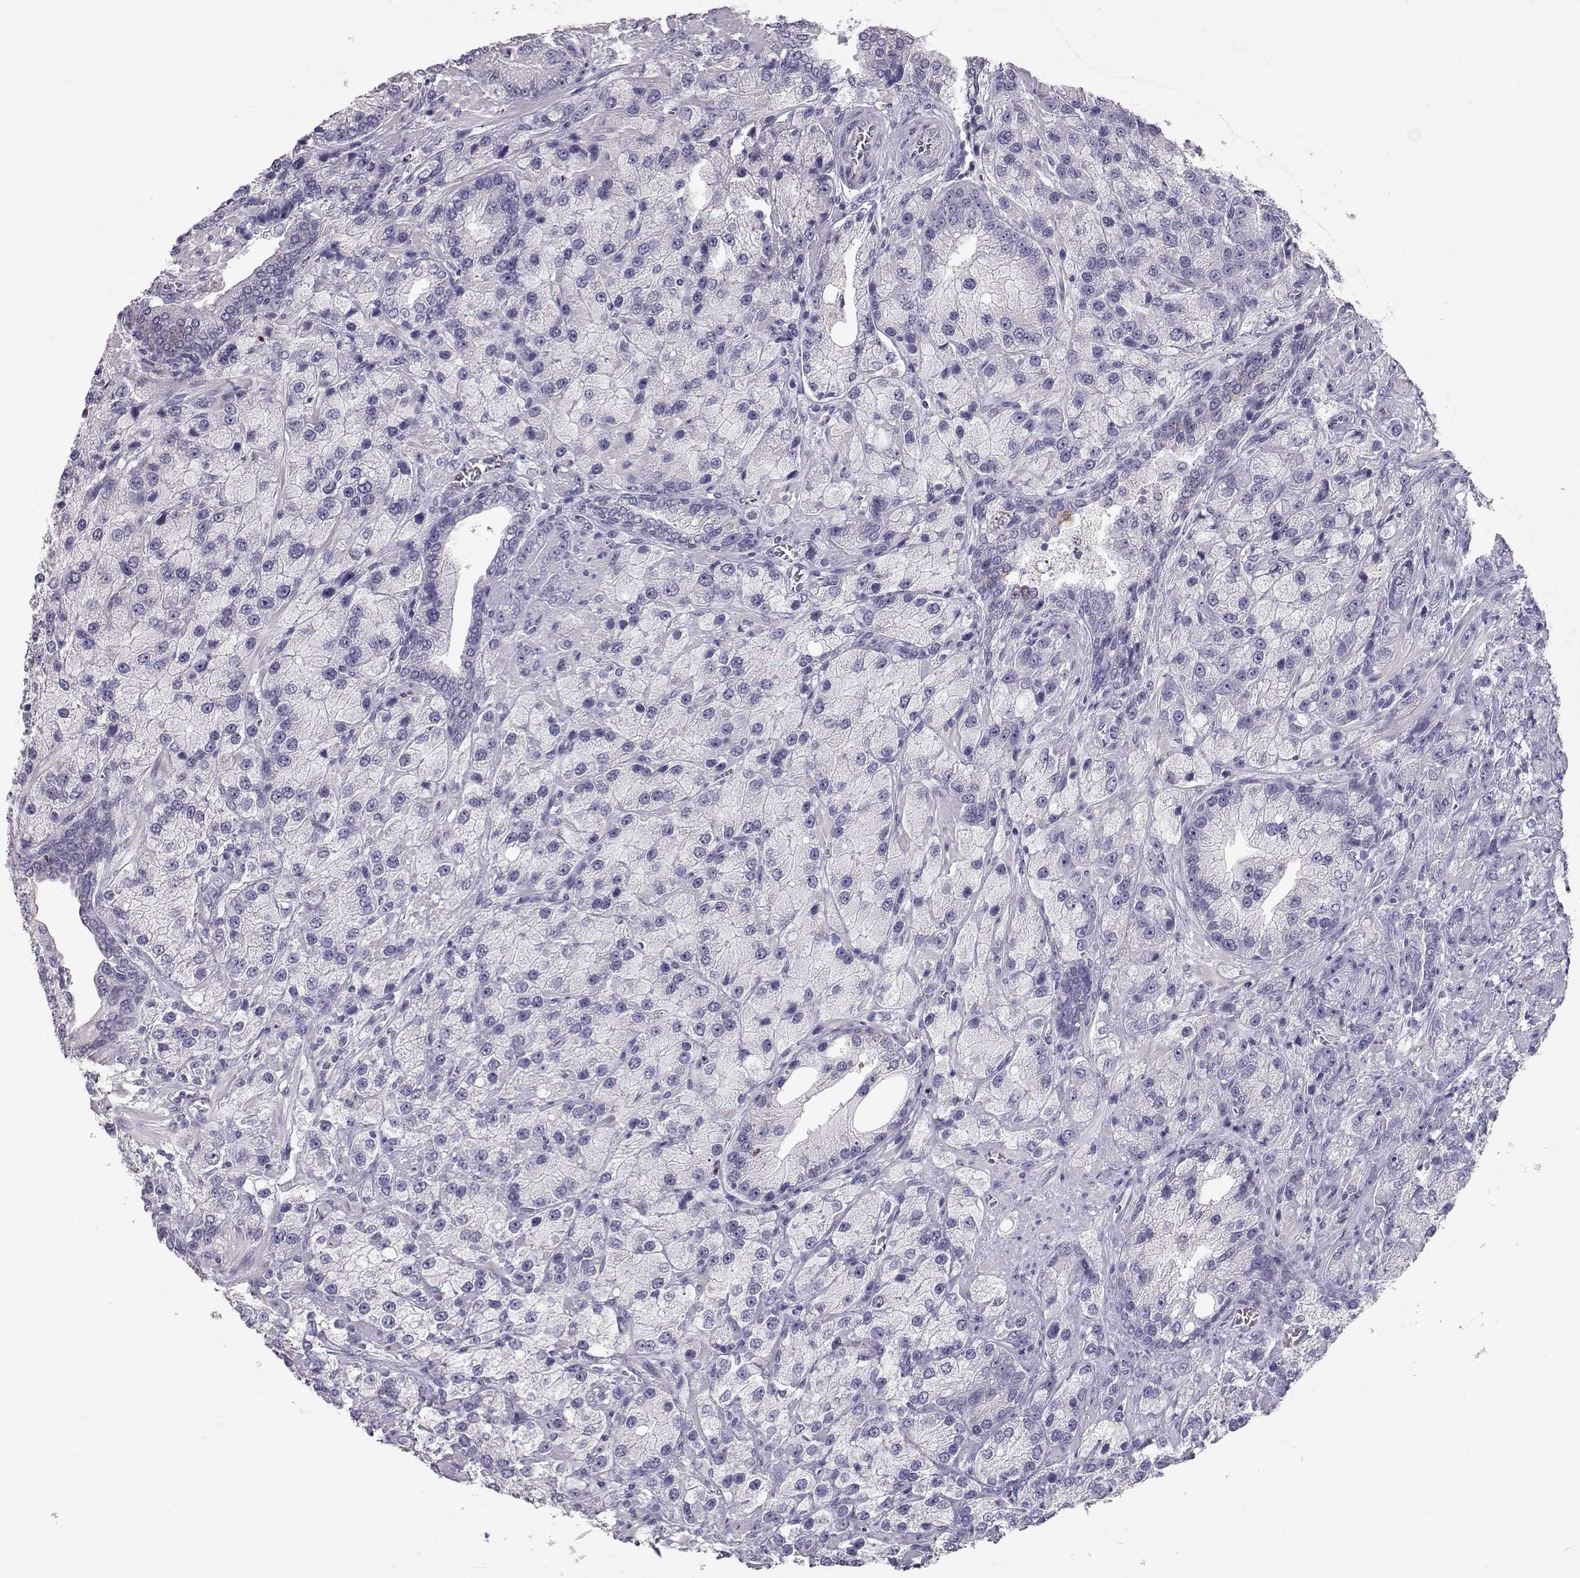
{"staining": {"intensity": "negative", "quantity": "none", "location": "none"}, "tissue": "prostate cancer", "cell_type": "Tumor cells", "image_type": "cancer", "snomed": [{"axis": "morphology", "description": "Adenocarcinoma, NOS"}, {"axis": "topography", "description": "Prostate"}], "caption": "Tumor cells show no significant protein staining in prostate cancer.", "gene": "LAMB3", "patient": {"sex": "male", "age": 63}}